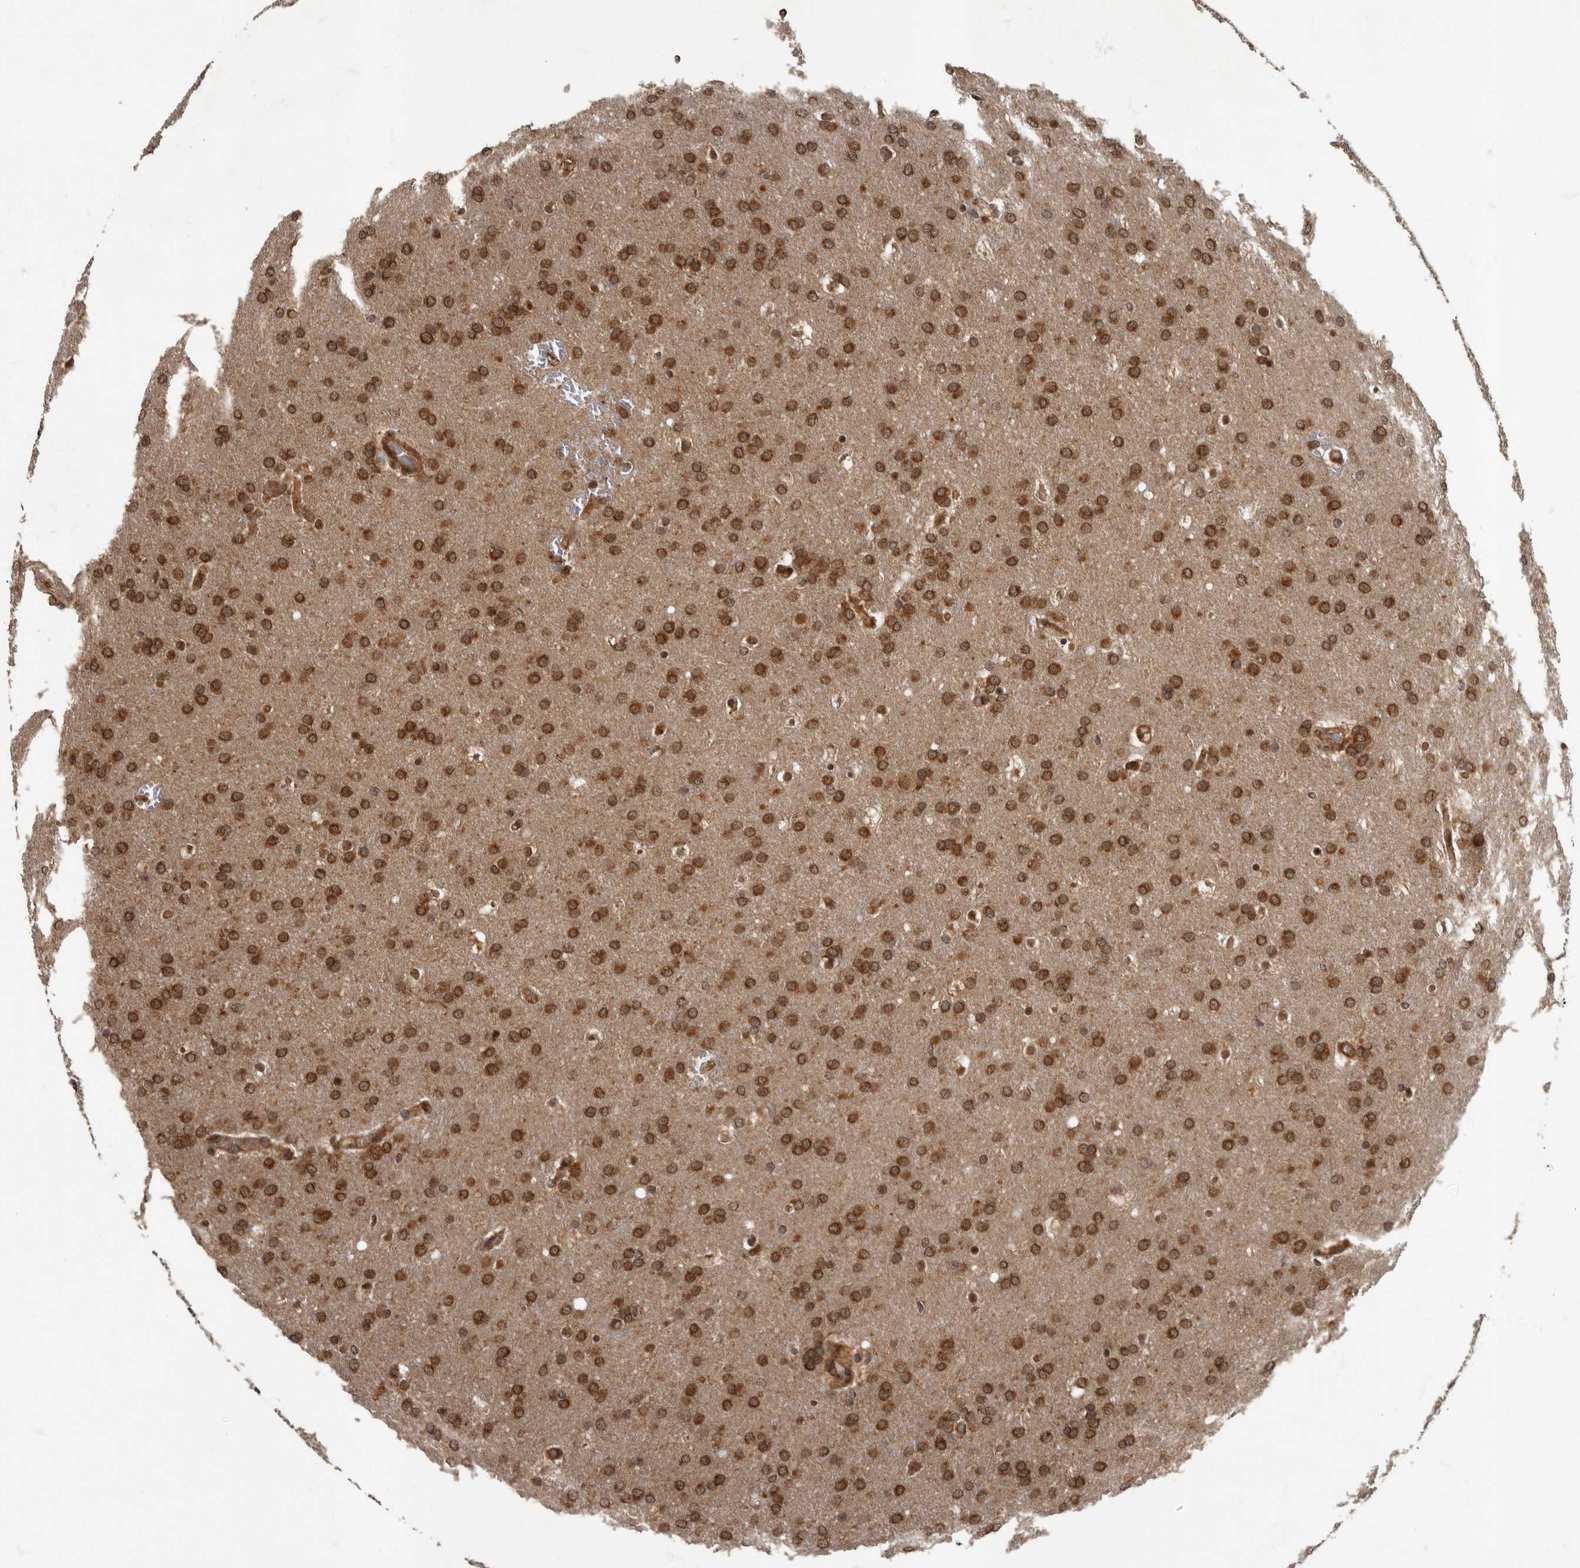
{"staining": {"intensity": "strong", "quantity": ">75%", "location": "cytoplasmic/membranous,nuclear"}, "tissue": "glioma", "cell_type": "Tumor cells", "image_type": "cancer", "snomed": [{"axis": "morphology", "description": "Glioma, malignant, Low grade"}, {"axis": "topography", "description": "Brain"}], "caption": "Malignant glioma (low-grade) stained for a protein (brown) exhibits strong cytoplasmic/membranous and nuclear positive positivity in about >75% of tumor cells.", "gene": "VPS50", "patient": {"sex": "female", "age": 37}}